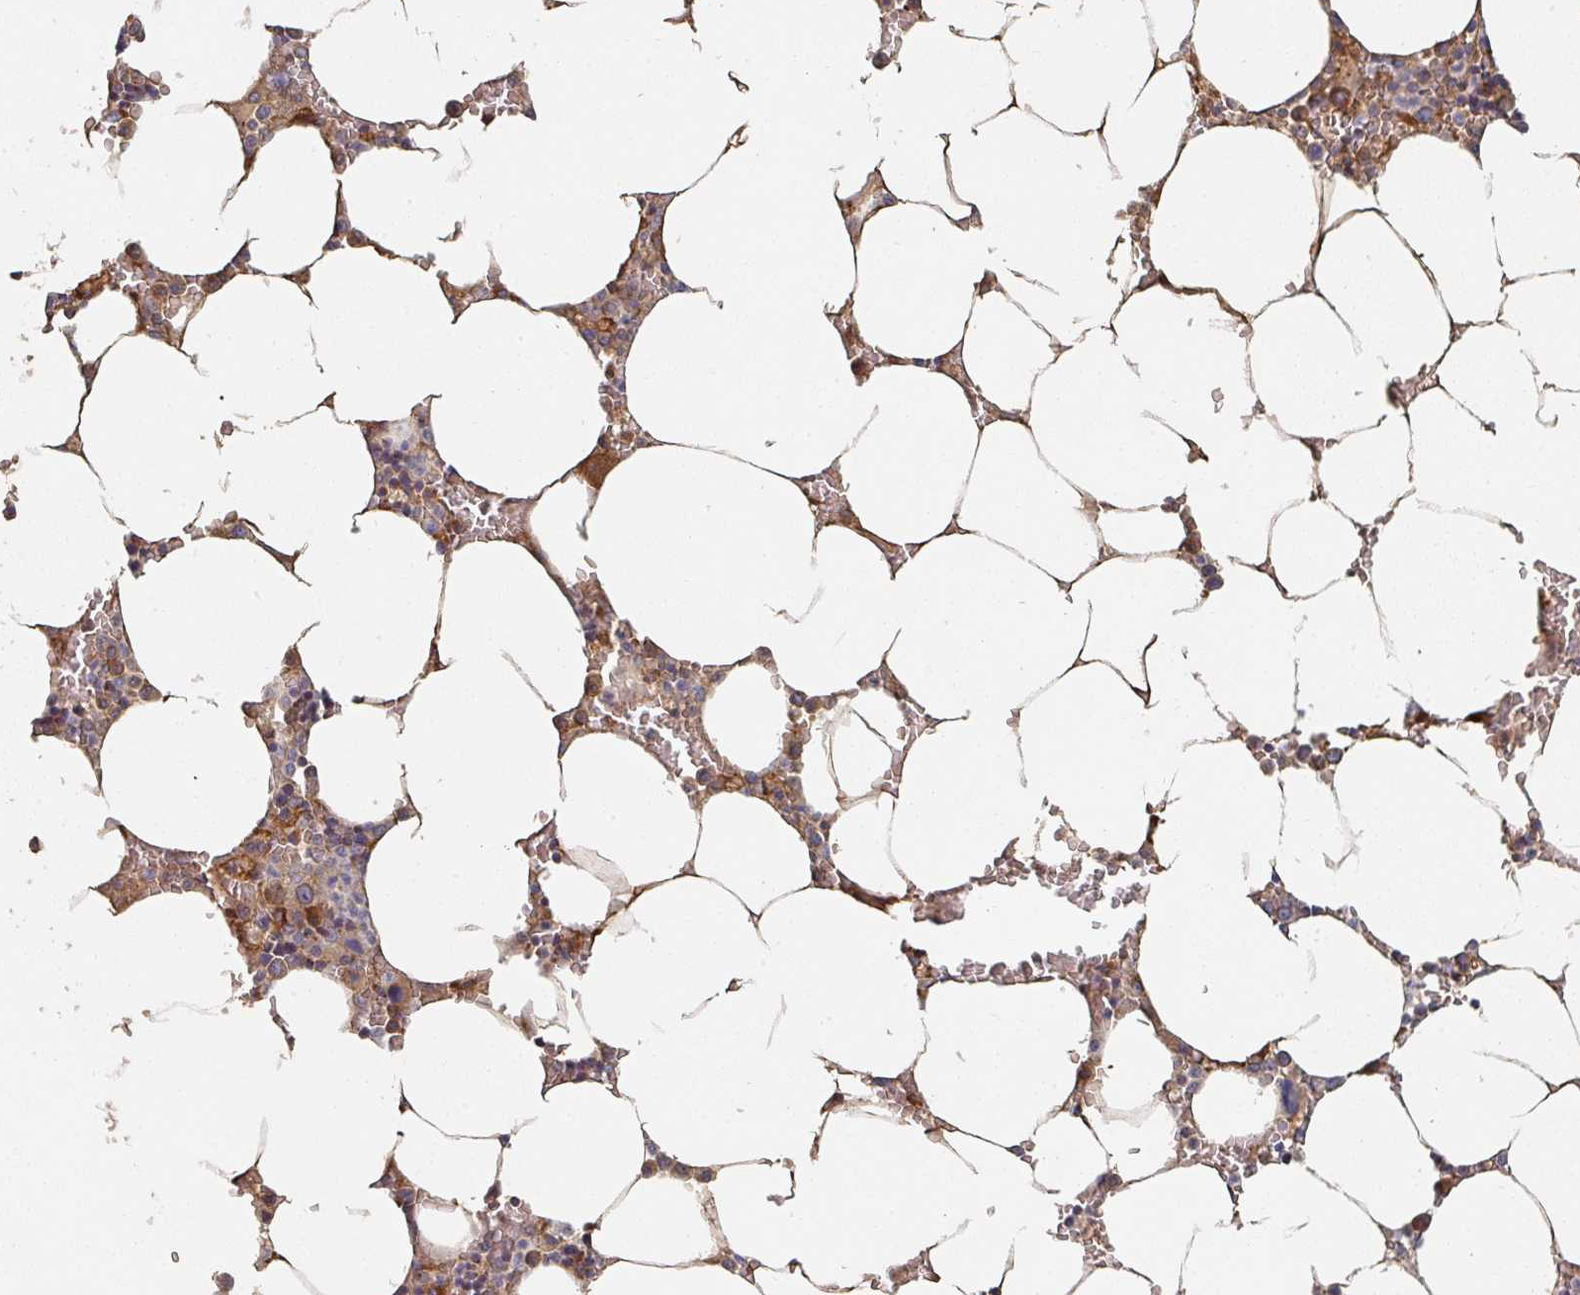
{"staining": {"intensity": "moderate", "quantity": "25%-75%", "location": "cytoplasmic/membranous"}, "tissue": "bone marrow", "cell_type": "Hematopoietic cells", "image_type": "normal", "snomed": [{"axis": "morphology", "description": "Normal tissue, NOS"}, {"axis": "topography", "description": "Bone marrow"}], "caption": "Immunohistochemical staining of unremarkable human bone marrow exhibits 25%-75% levels of moderate cytoplasmic/membranous protein staining in approximately 25%-75% of hematopoietic cells.", "gene": "ENSG00000249773", "patient": {"sex": "male", "age": 70}}